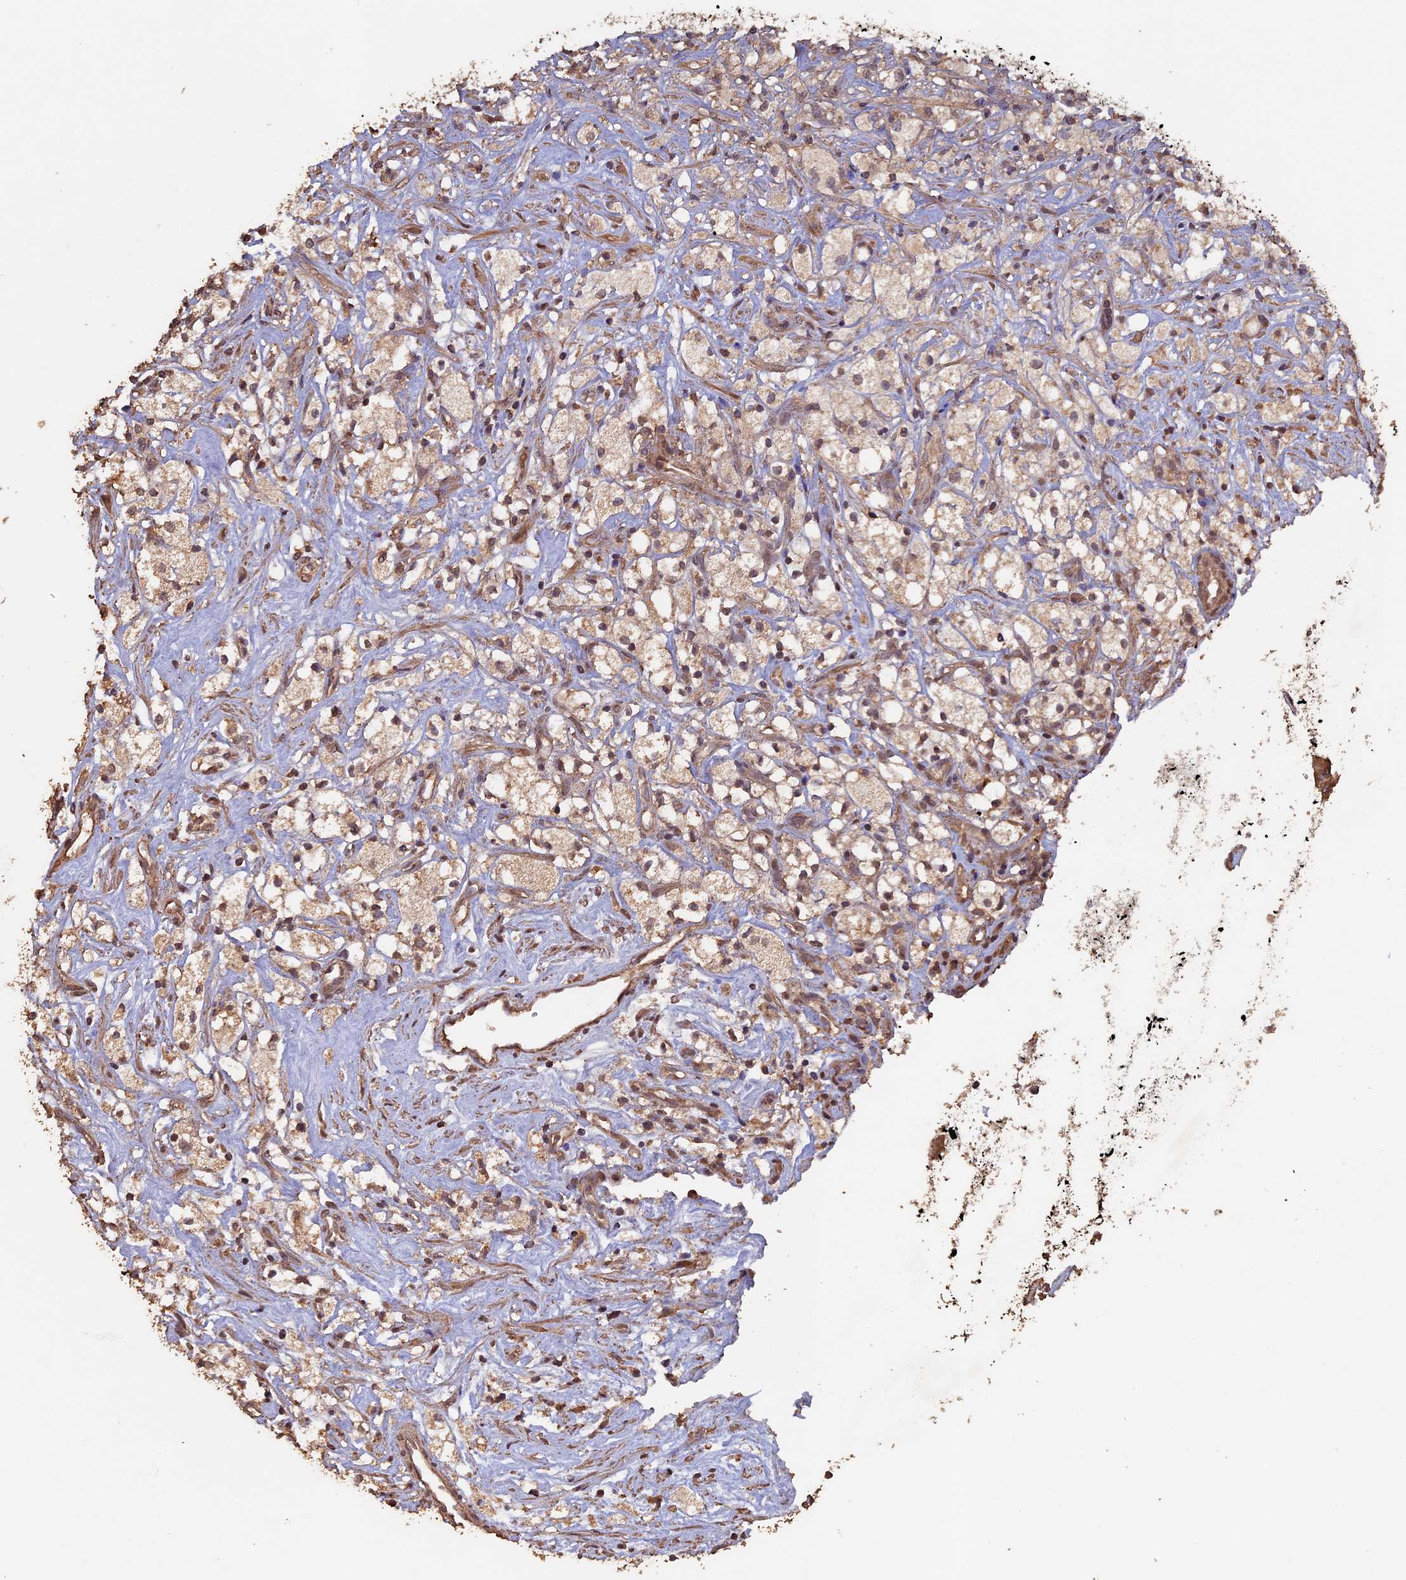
{"staining": {"intensity": "weak", "quantity": ">75%", "location": "cytoplasmic/membranous,nuclear"}, "tissue": "renal cancer", "cell_type": "Tumor cells", "image_type": "cancer", "snomed": [{"axis": "morphology", "description": "Adenocarcinoma, NOS"}, {"axis": "topography", "description": "Kidney"}], "caption": "A micrograph of human renal adenocarcinoma stained for a protein exhibits weak cytoplasmic/membranous and nuclear brown staining in tumor cells.", "gene": "HUNK", "patient": {"sex": "male", "age": 59}}